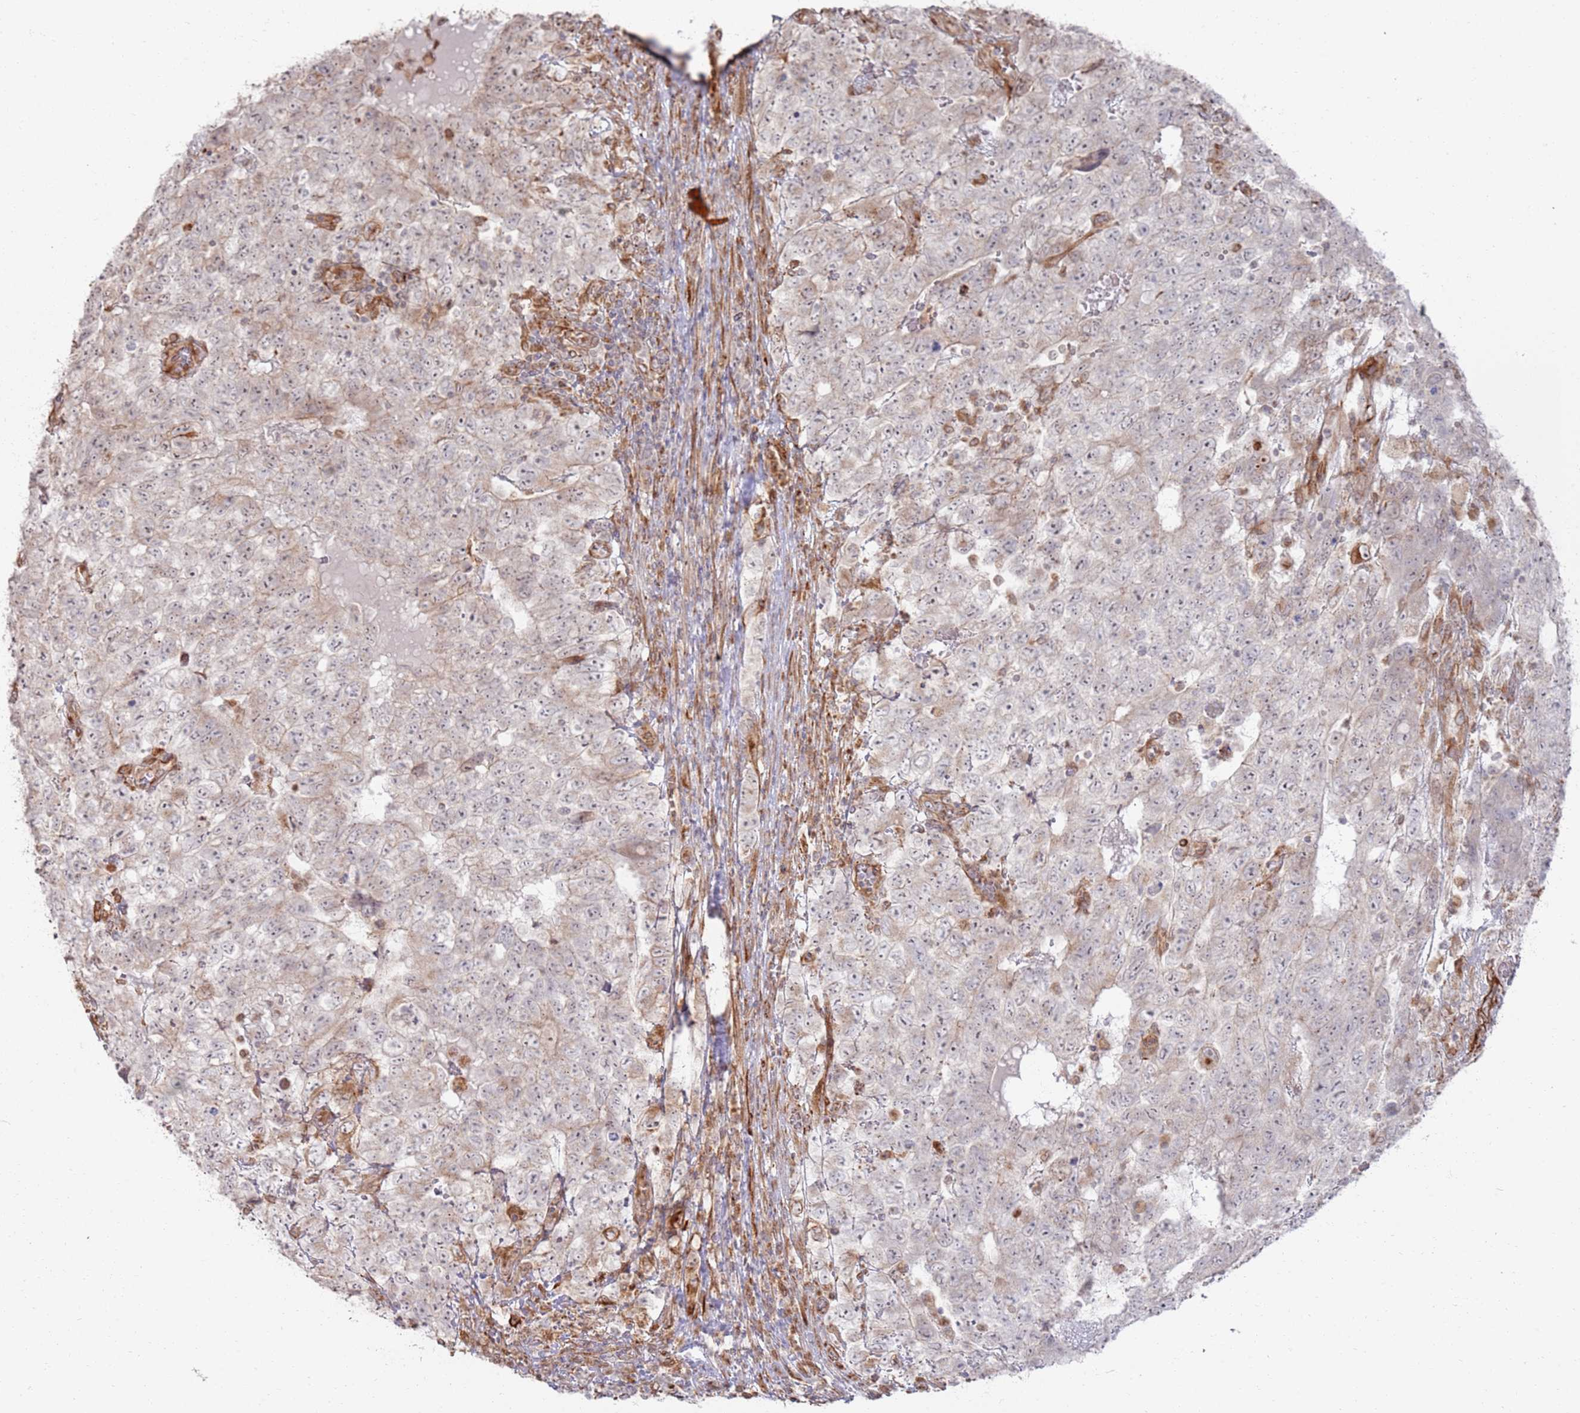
{"staining": {"intensity": "weak", "quantity": "<25%", "location": "nuclear"}, "tissue": "testis cancer", "cell_type": "Tumor cells", "image_type": "cancer", "snomed": [{"axis": "morphology", "description": "Carcinoma, Embryonal, NOS"}, {"axis": "topography", "description": "Testis"}], "caption": "There is no significant staining in tumor cells of testis cancer (embryonal carcinoma). The staining was performed using DAB (3,3'-diaminobenzidine) to visualize the protein expression in brown, while the nuclei were stained in blue with hematoxylin (Magnification: 20x).", "gene": "PHF21A", "patient": {"sex": "male", "age": 34}}